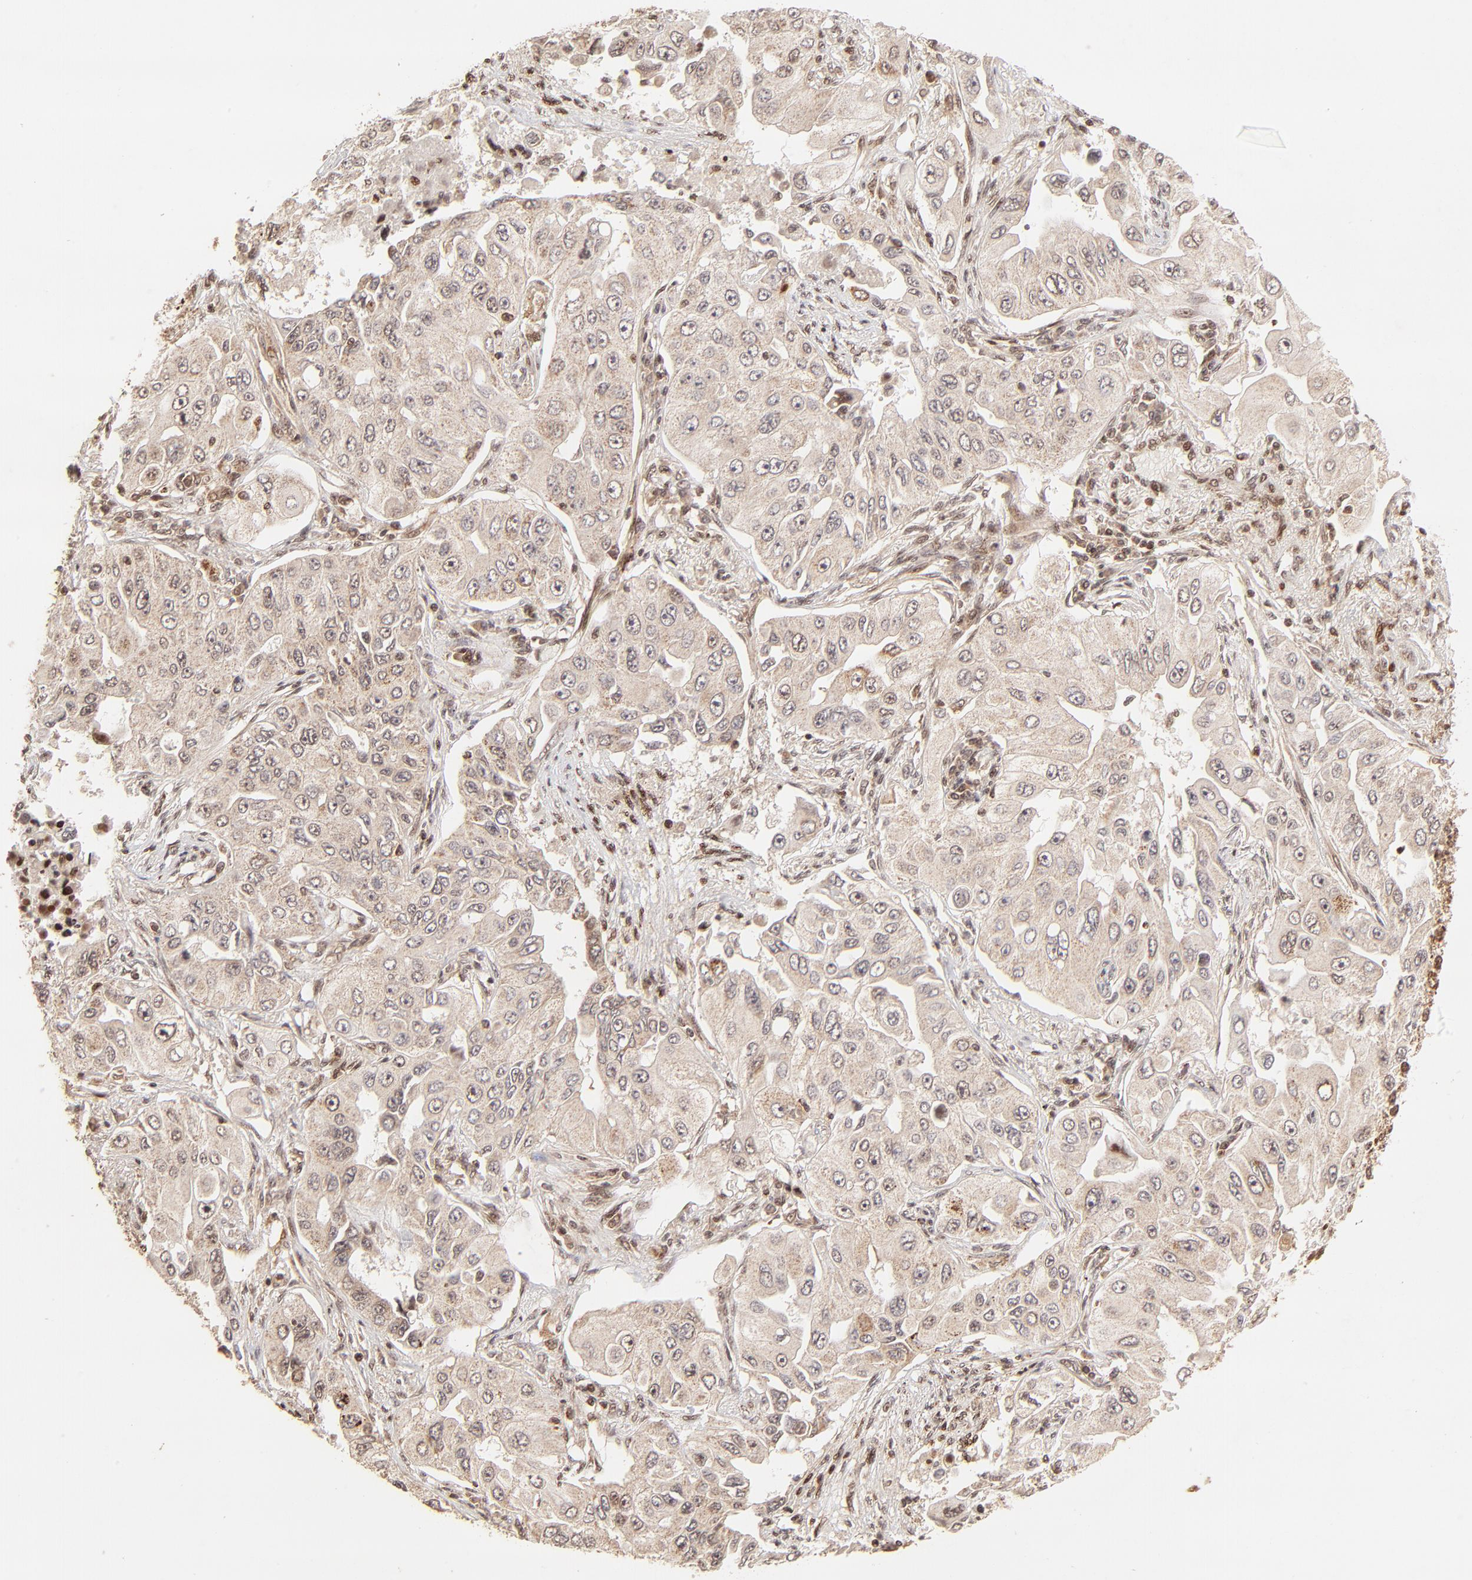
{"staining": {"intensity": "weak", "quantity": ">75%", "location": "cytoplasmic/membranous"}, "tissue": "lung cancer", "cell_type": "Tumor cells", "image_type": "cancer", "snomed": [{"axis": "morphology", "description": "Adenocarcinoma, NOS"}, {"axis": "topography", "description": "Lung"}], "caption": "Lung adenocarcinoma was stained to show a protein in brown. There is low levels of weak cytoplasmic/membranous staining in approximately >75% of tumor cells.", "gene": "MED15", "patient": {"sex": "male", "age": 84}}